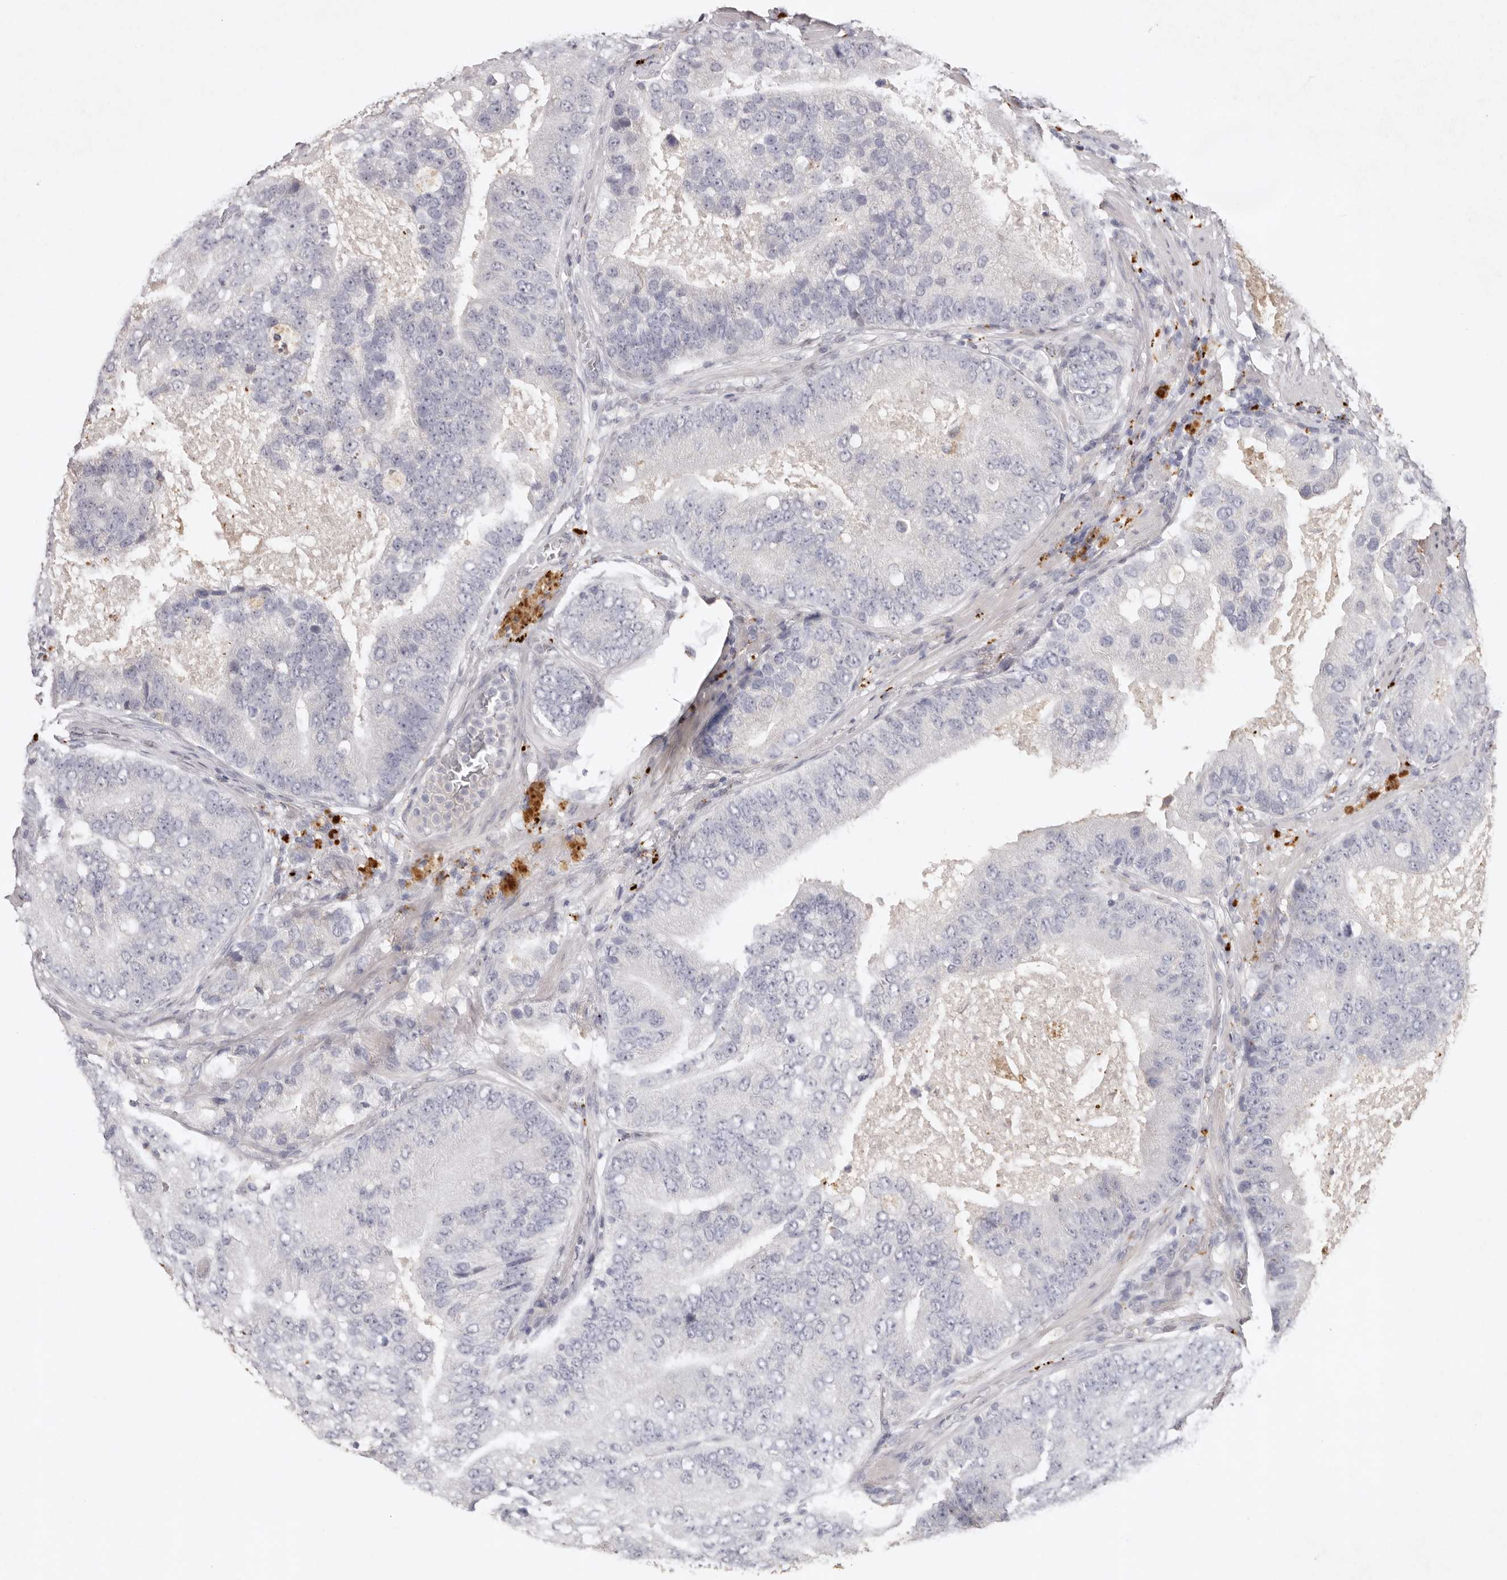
{"staining": {"intensity": "negative", "quantity": "none", "location": "none"}, "tissue": "prostate cancer", "cell_type": "Tumor cells", "image_type": "cancer", "snomed": [{"axis": "morphology", "description": "Adenocarcinoma, High grade"}, {"axis": "topography", "description": "Prostate"}], "caption": "Image shows no protein expression in tumor cells of prostate cancer tissue. Brightfield microscopy of immunohistochemistry stained with DAB (brown) and hematoxylin (blue), captured at high magnification.", "gene": "FAM185A", "patient": {"sex": "male", "age": 70}}